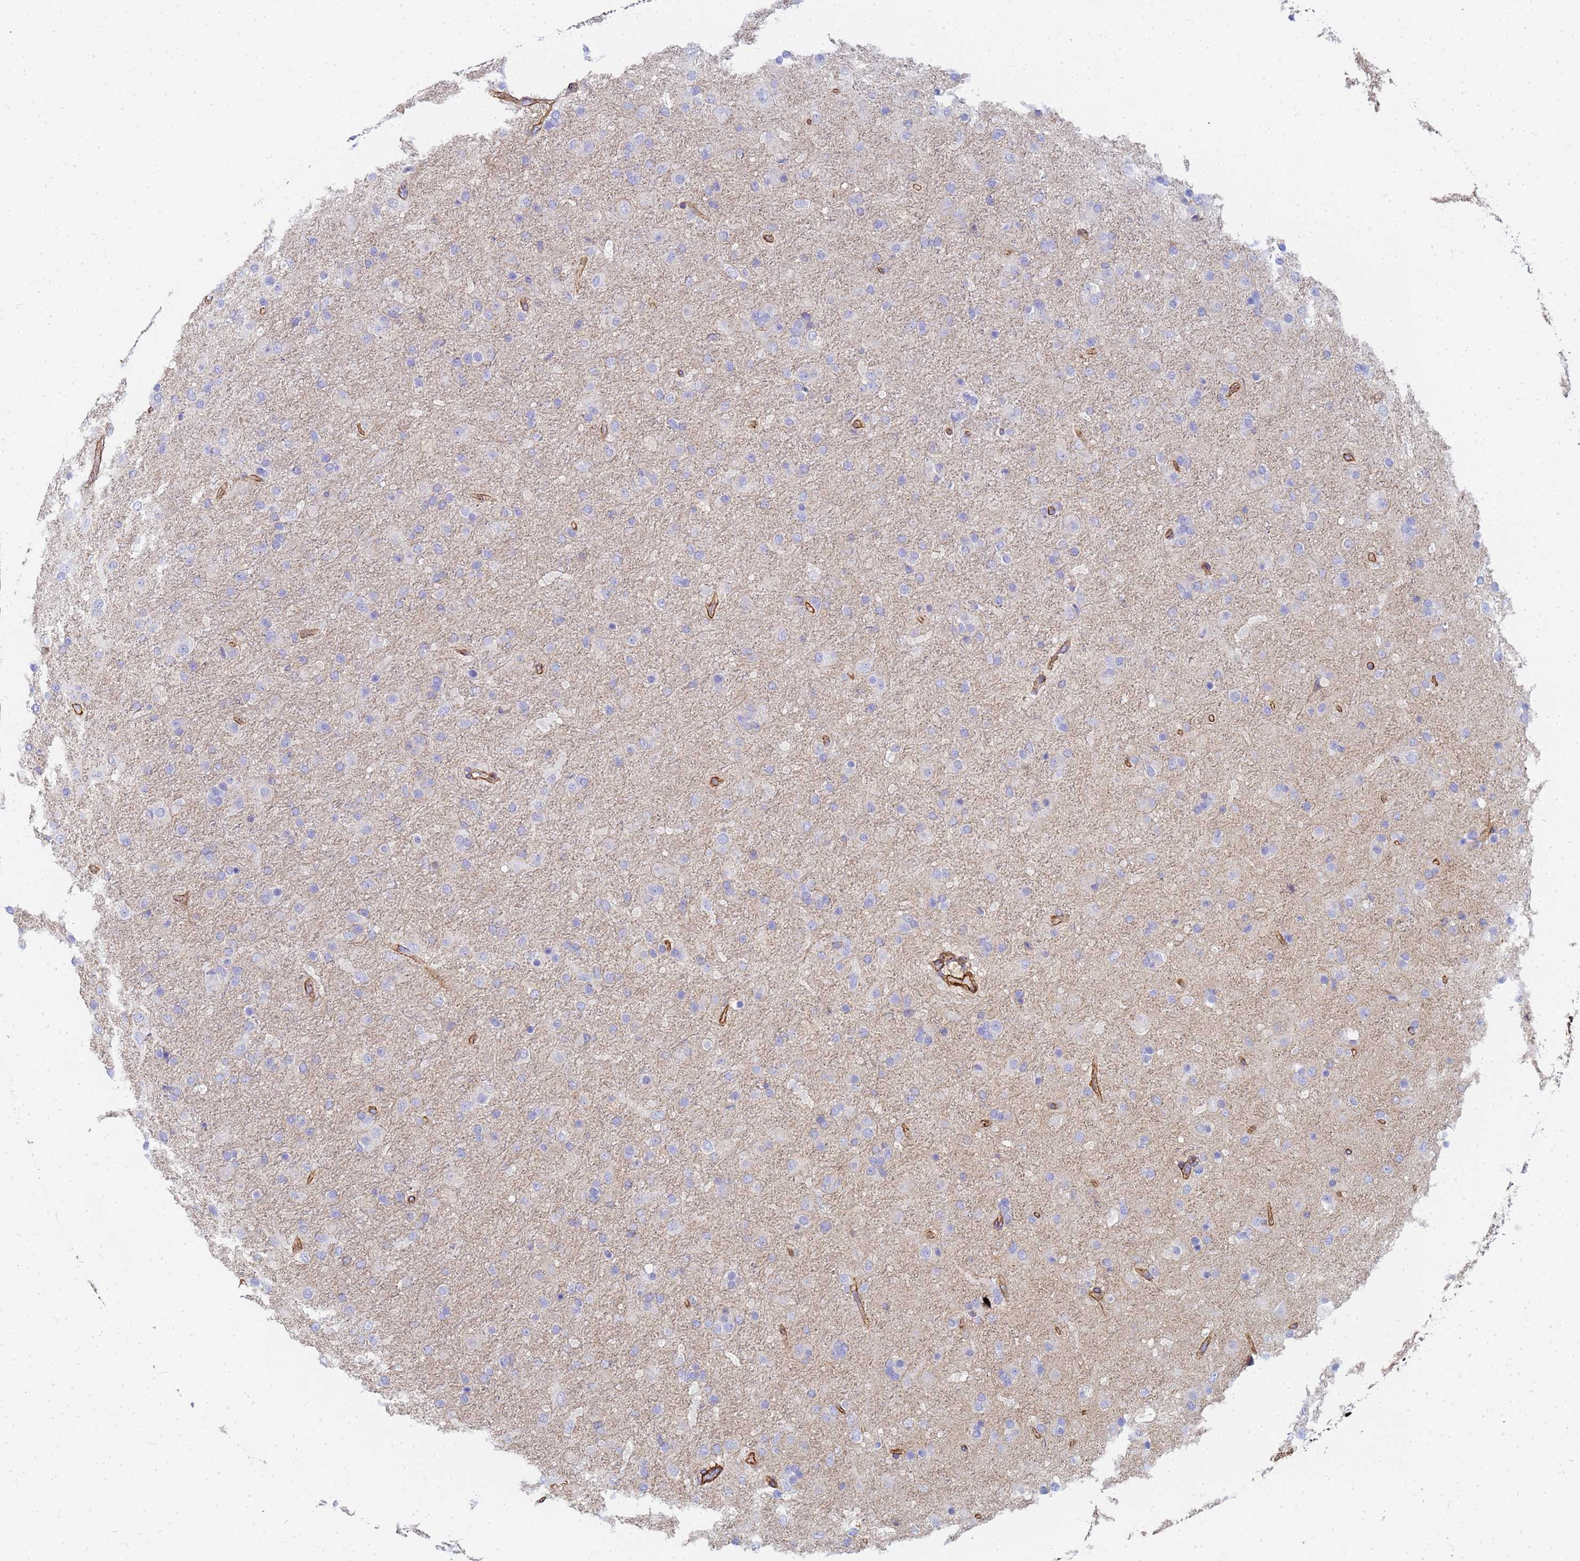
{"staining": {"intensity": "negative", "quantity": "none", "location": "none"}, "tissue": "glioma", "cell_type": "Tumor cells", "image_type": "cancer", "snomed": [{"axis": "morphology", "description": "Glioma, malignant, Low grade"}, {"axis": "topography", "description": "Brain"}], "caption": "Immunohistochemistry of malignant glioma (low-grade) exhibits no positivity in tumor cells.", "gene": "TPM1", "patient": {"sex": "male", "age": 65}}